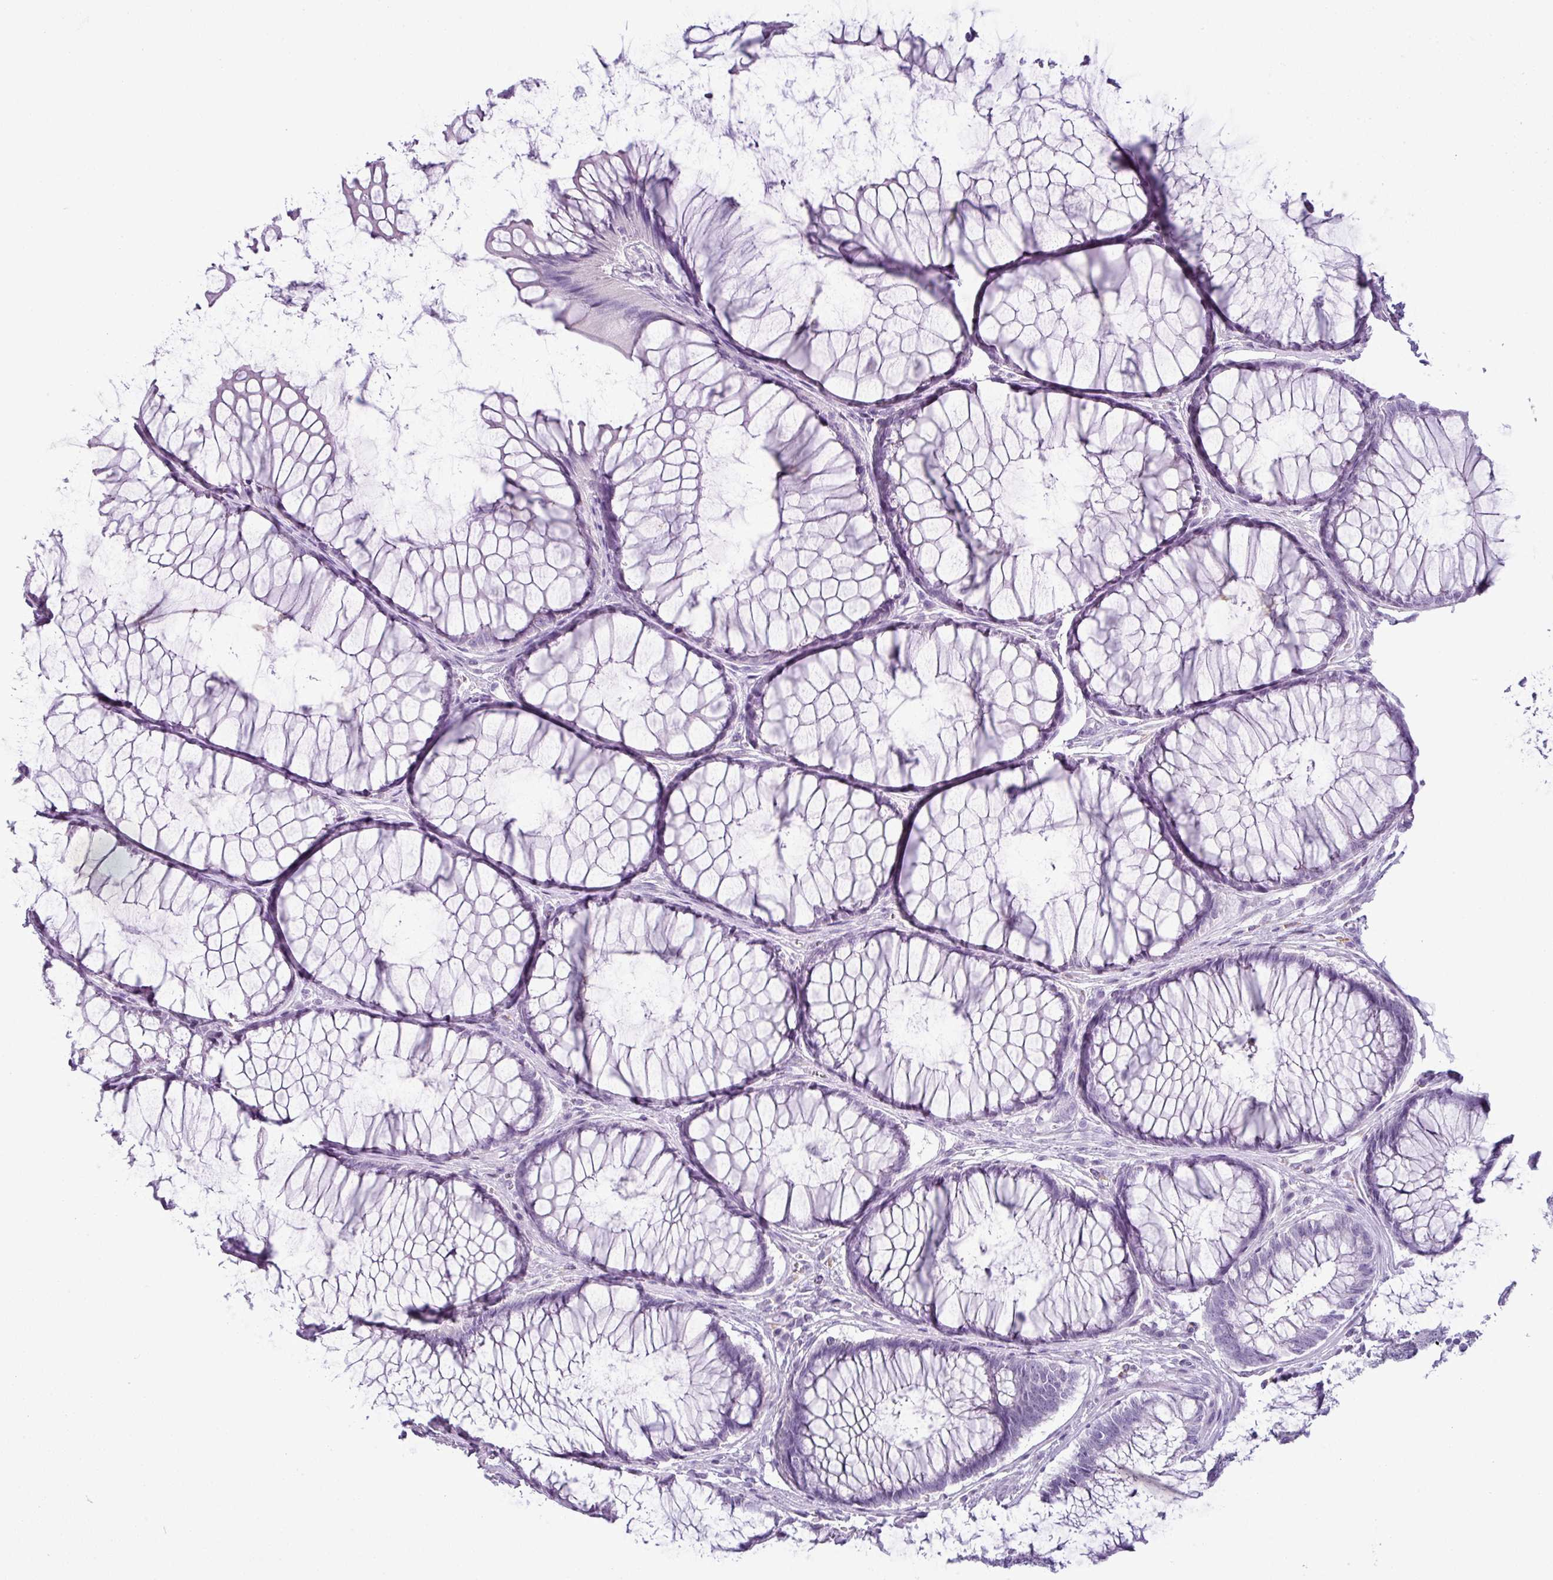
{"staining": {"intensity": "negative", "quantity": "none", "location": "none"}, "tissue": "colorectal cancer", "cell_type": "Tumor cells", "image_type": "cancer", "snomed": [{"axis": "morphology", "description": "Adenocarcinoma, NOS"}, {"axis": "topography", "description": "Colon"}], "caption": "This histopathology image is of colorectal cancer (adenocarcinoma) stained with IHC to label a protein in brown with the nuclei are counter-stained blue. There is no expression in tumor cells. Nuclei are stained in blue.", "gene": "CDH16", "patient": {"sex": "female", "age": 67}}